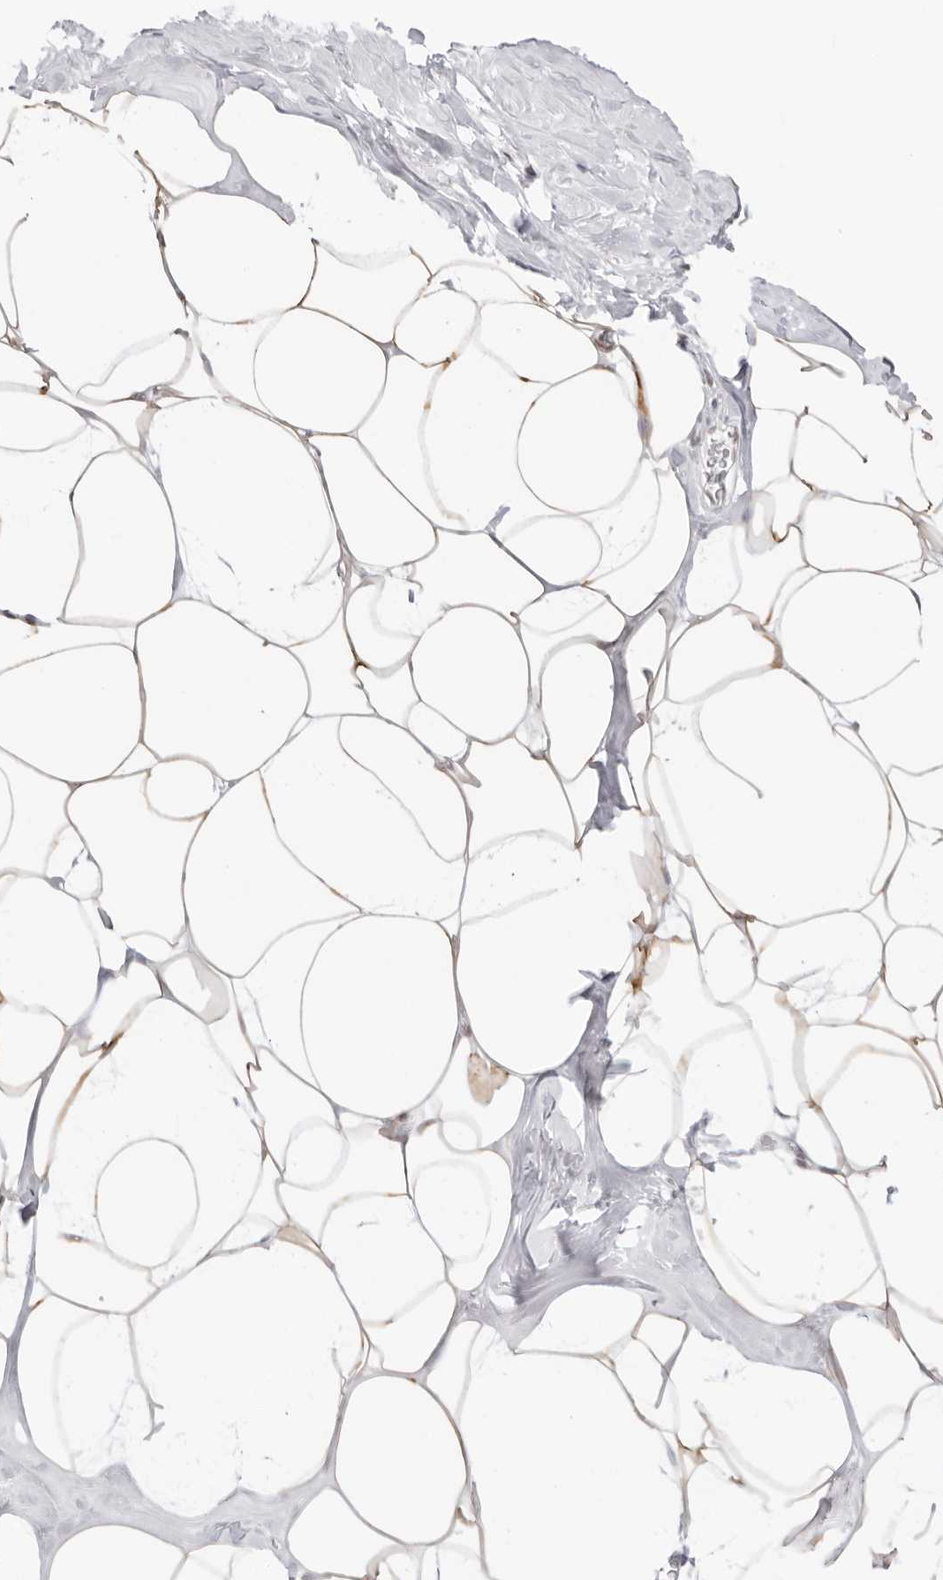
{"staining": {"intensity": "moderate", "quantity": "25%-75%", "location": "cytoplasmic/membranous"}, "tissue": "adipose tissue", "cell_type": "Adipocytes", "image_type": "normal", "snomed": [{"axis": "morphology", "description": "Normal tissue, NOS"}, {"axis": "morphology", "description": "Fibrosis, NOS"}, {"axis": "topography", "description": "Breast"}, {"axis": "topography", "description": "Adipose tissue"}], "caption": "Moderate cytoplasmic/membranous protein staining is seen in about 25%-75% of adipocytes in adipose tissue. (IHC, brightfield microscopy, high magnification).", "gene": "RNF146", "patient": {"sex": "female", "age": 39}}